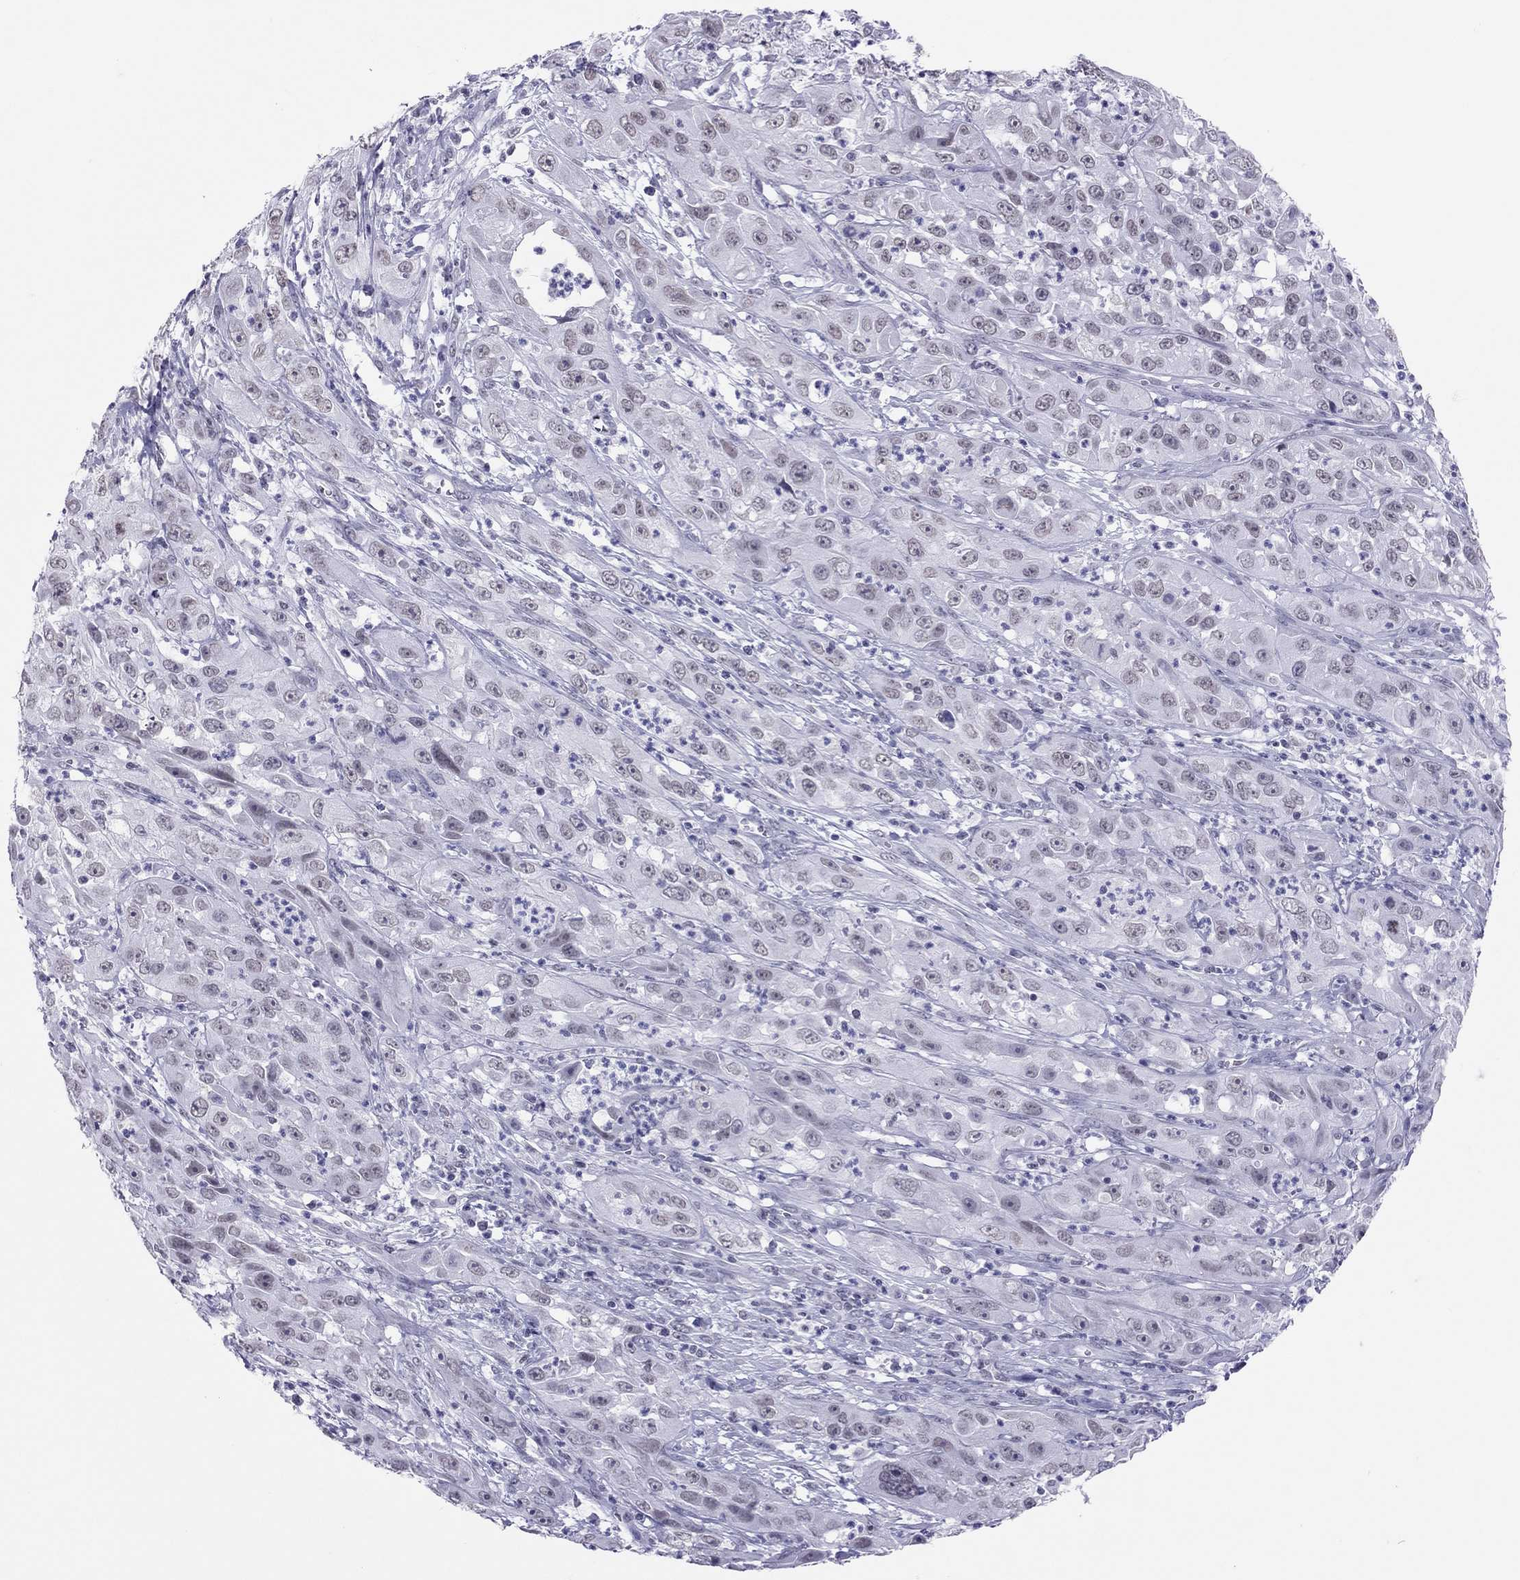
{"staining": {"intensity": "negative", "quantity": "none", "location": "none"}, "tissue": "cervical cancer", "cell_type": "Tumor cells", "image_type": "cancer", "snomed": [{"axis": "morphology", "description": "Squamous cell carcinoma, NOS"}, {"axis": "topography", "description": "Cervix"}], "caption": "This is a image of IHC staining of cervical cancer (squamous cell carcinoma), which shows no expression in tumor cells.", "gene": "JHY", "patient": {"sex": "female", "age": 32}}